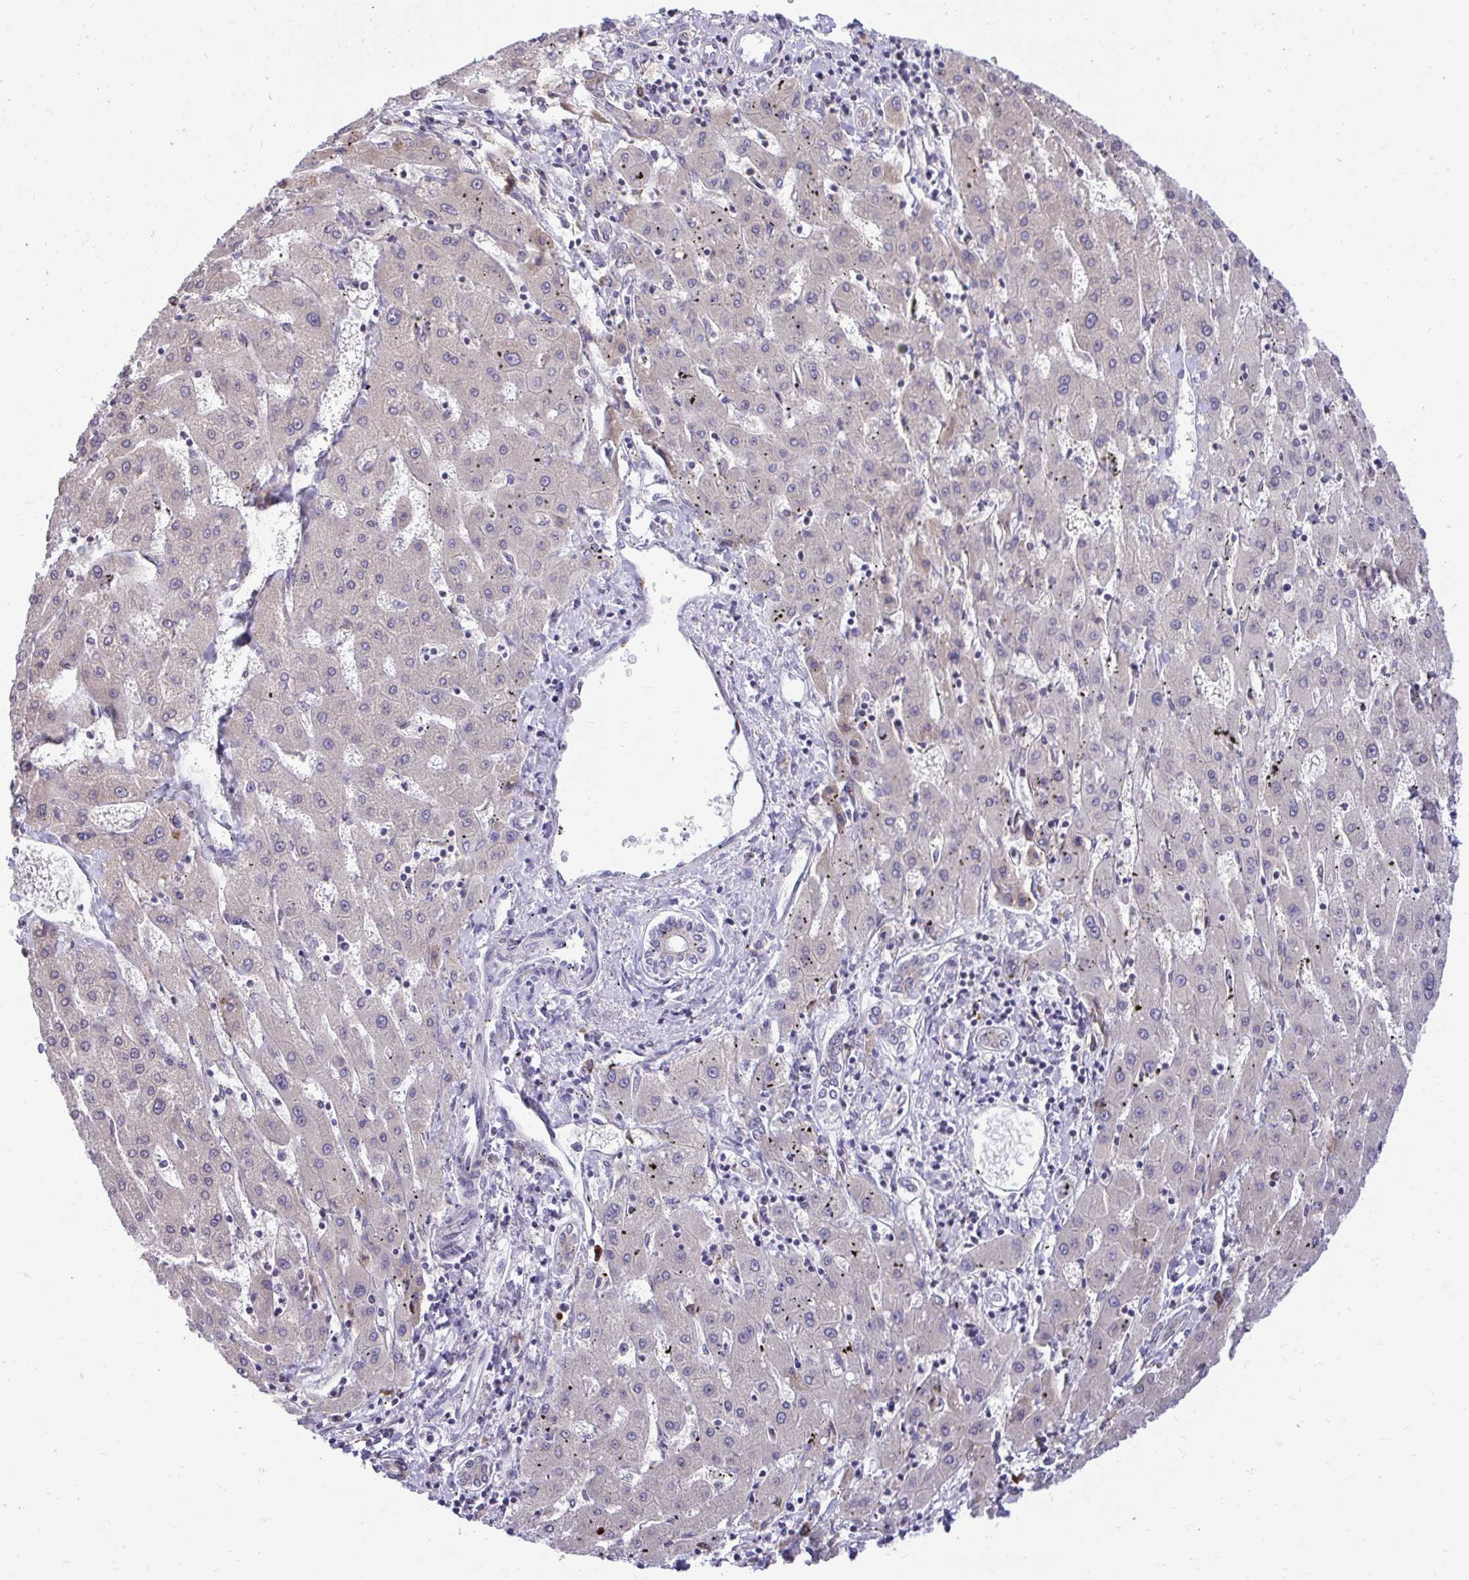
{"staining": {"intensity": "negative", "quantity": "none", "location": "none"}, "tissue": "liver cancer", "cell_type": "Tumor cells", "image_type": "cancer", "snomed": [{"axis": "morphology", "description": "Carcinoma, Hepatocellular, NOS"}, {"axis": "topography", "description": "Liver"}], "caption": "This is a histopathology image of immunohistochemistry staining of liver cancer (hepatocellular carcinoma), which shows no expression in tumor cells. The staining was performed using DAB (3,3'-diaminobenzidine) to visualize the protein expression in brown, while the nuclei were stained in blue with hematoxylin (Magnification: 20x).", "gene": "METTL9", "patient": {"sex": "male", "age": 72}}